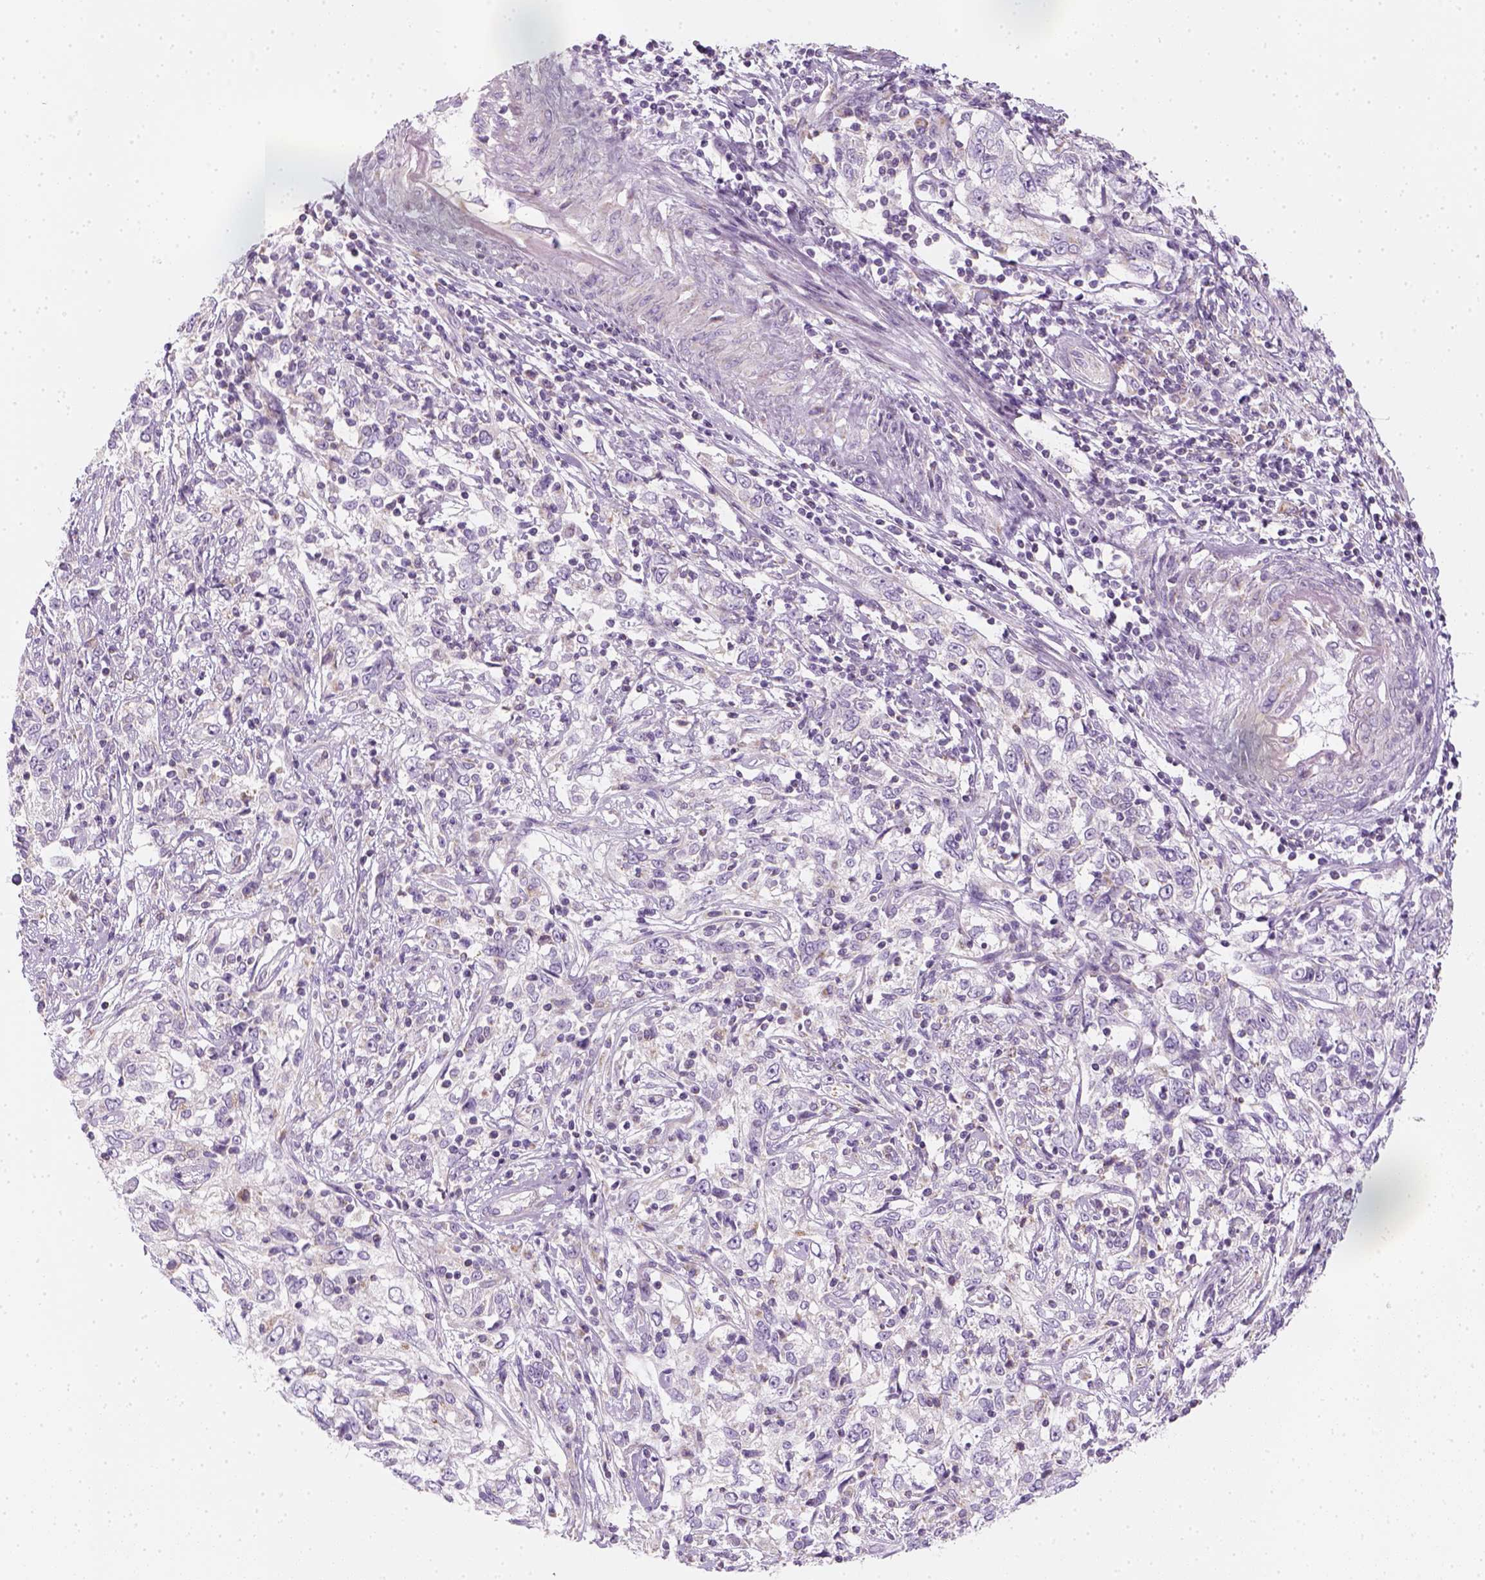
{"staining": {"intensity": "negative", "quantity": "none", "location": "none"}, "tissue": "cervical cancer", "cell_type": "Tumor cells", "image_type": "cancer", "snomed": [{"axis": "morphology", "description": "Adenocarcinoma, NOS"}, {"axis": "topography", "description": "Cervix"}], "caption": "Cervical adenocarcinoma was stained to show a protein in brown. There is no significant expression in tumor cells.", "gene": "AWAT2", "patient": {"sex": "female", "age": 40}}